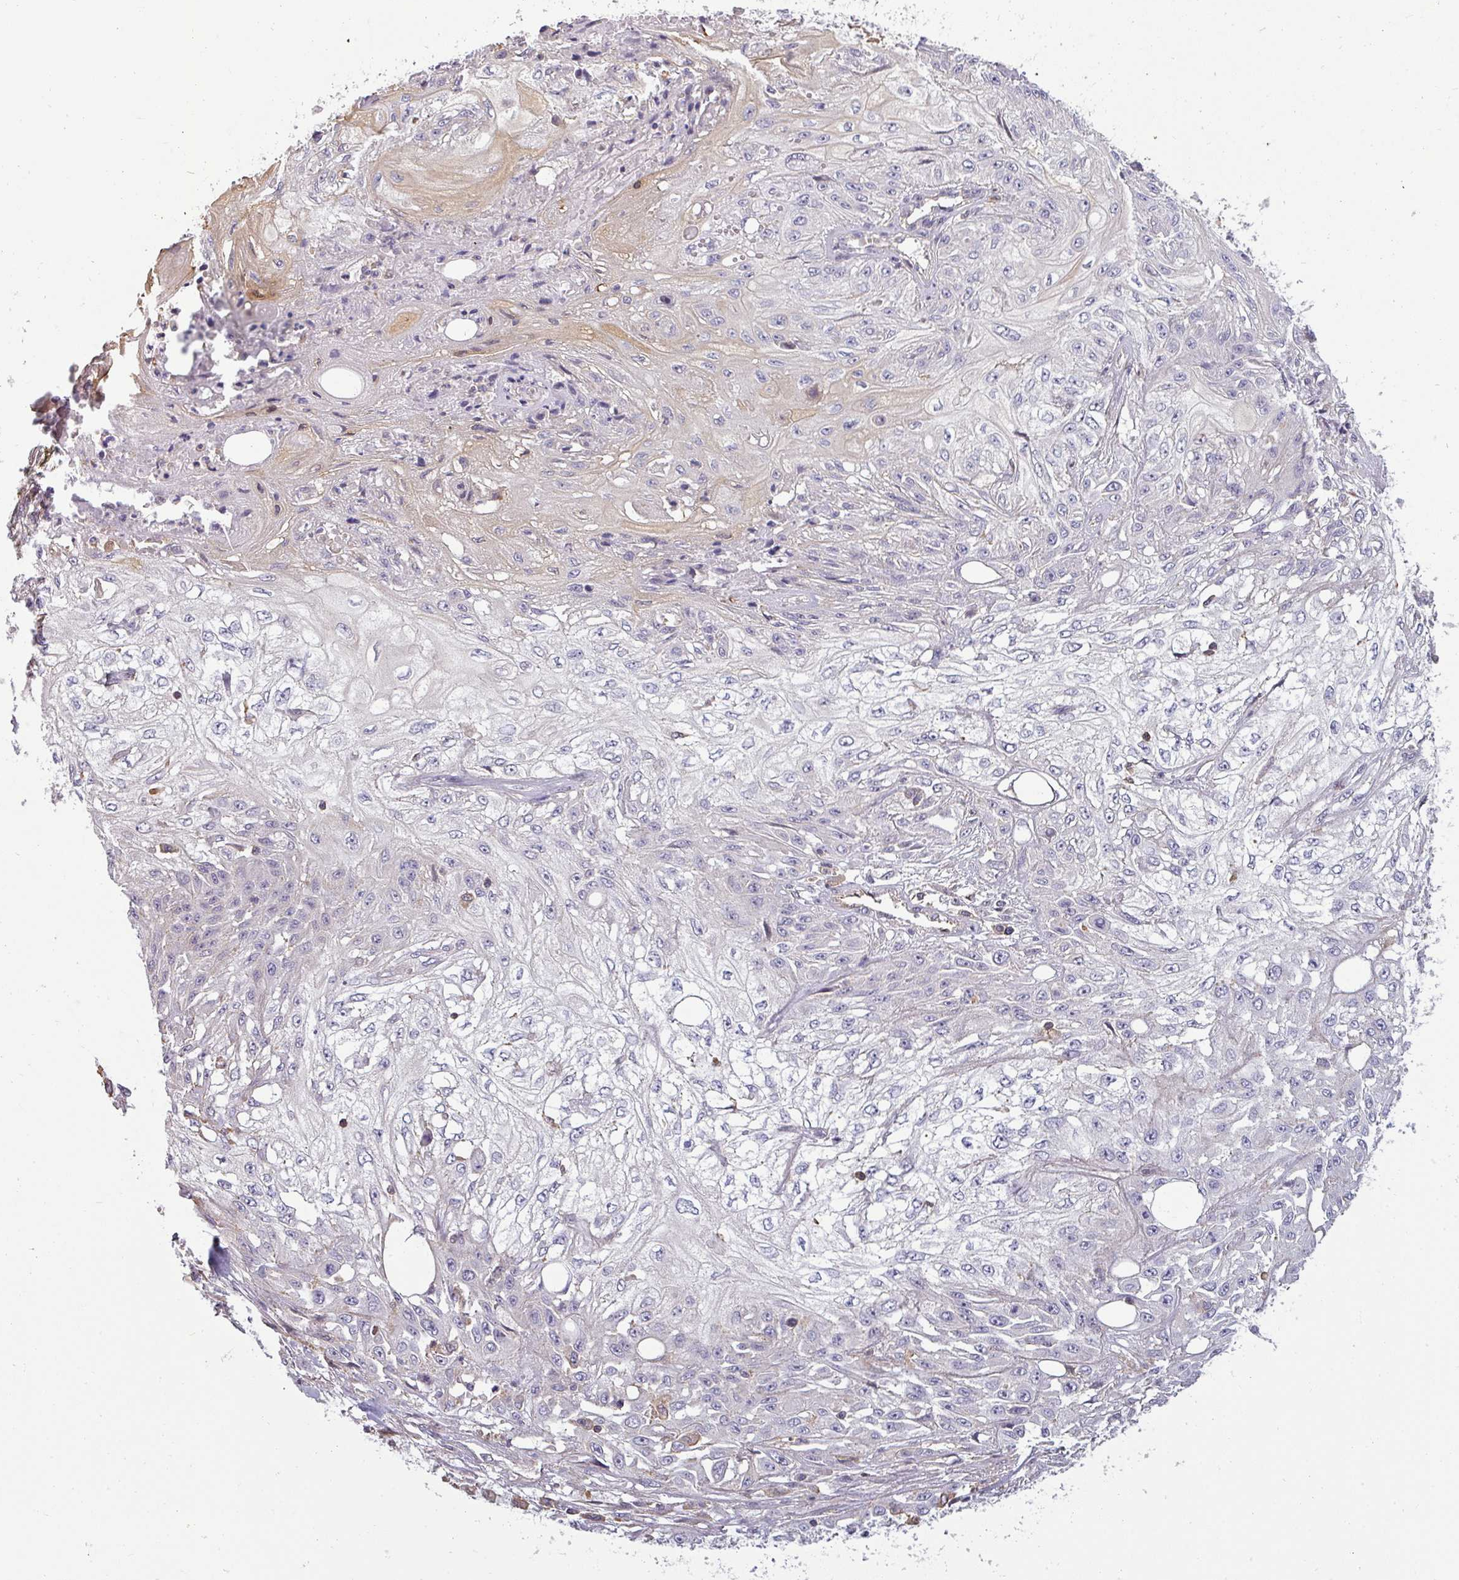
{"staining": {"intensity": "negative", "quantity": "none", "location": "none"}, "tissue": "skin cancer", "cell_type": "Tumor cells", "image_type": "cancer", "snomed": [{"axis": "morphology", "description": "Squamous cell carcinoma, NOS"}, {"axis": "morphology", "description": "Squamous cell carcinoma, metastatic, NOS"}, {"axis": "topography", "description": "Skin"}, {"axis": "topography", "description": "Lymph node"}], "caption": "Histopathology image shows no significant protein positivity in tumor cells of skin cancer (squamous cell carcinoma).", "gene": "ZNF835", "patient": {"sex": "male", "age": 75}}